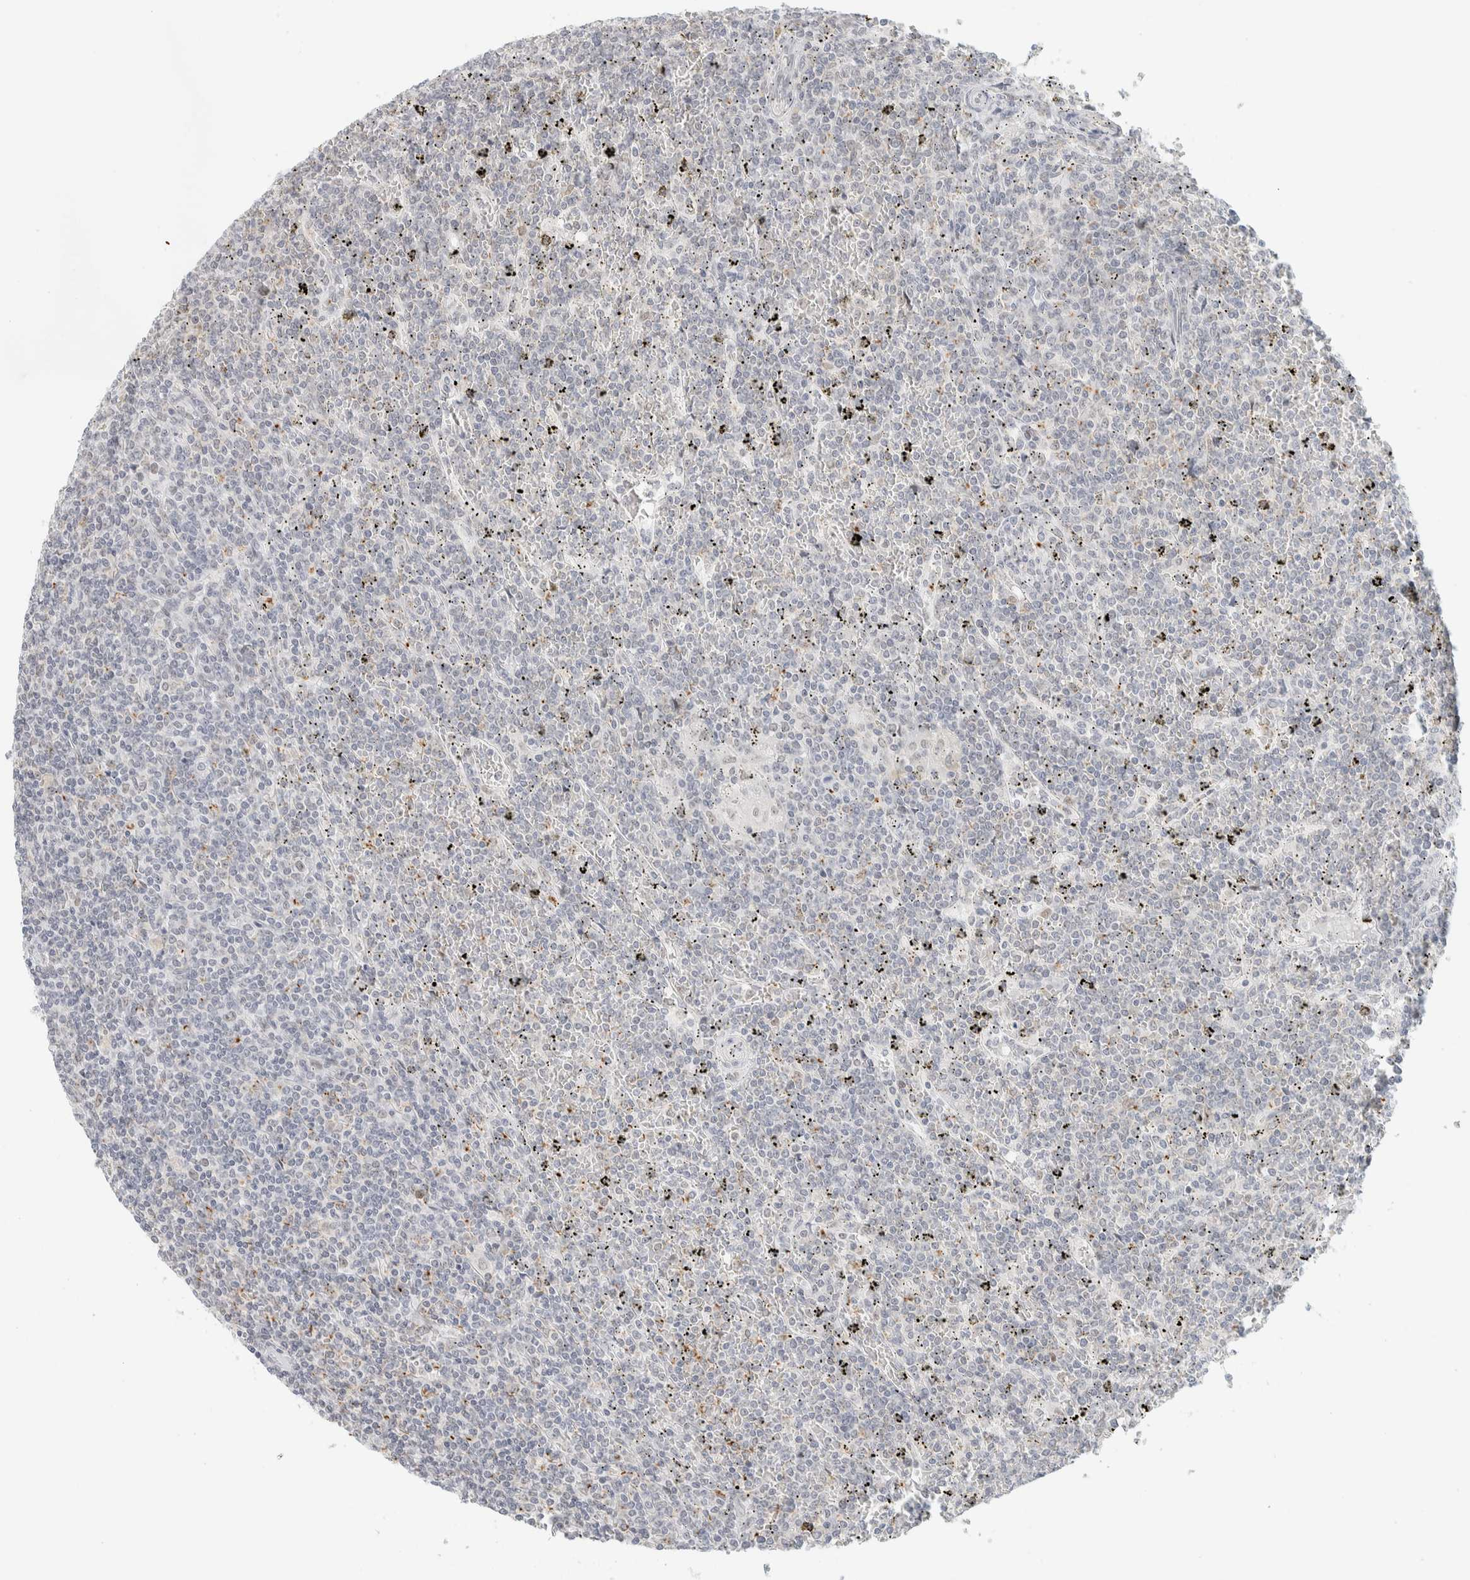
{"staining": {"intensity": "negative", "quantity": "none", "location": "none"}, "tissue": "lymphoma", "cell_type": "Tumor cells", "image_type": "cancer", "snomed": [{"axis": "morphology", "description": "Malignant lymphoma, non-Hodgkin's type, Low grade"}, {"axis": "topography", "description": "Spleen"}], "caption": "Tumor cells are negative for protein expression in human malignant lymphoma, non-Hodgkin's type (low-grade).", "gene": "CDH17", "patient": {"sex": "female", "age": 19}}